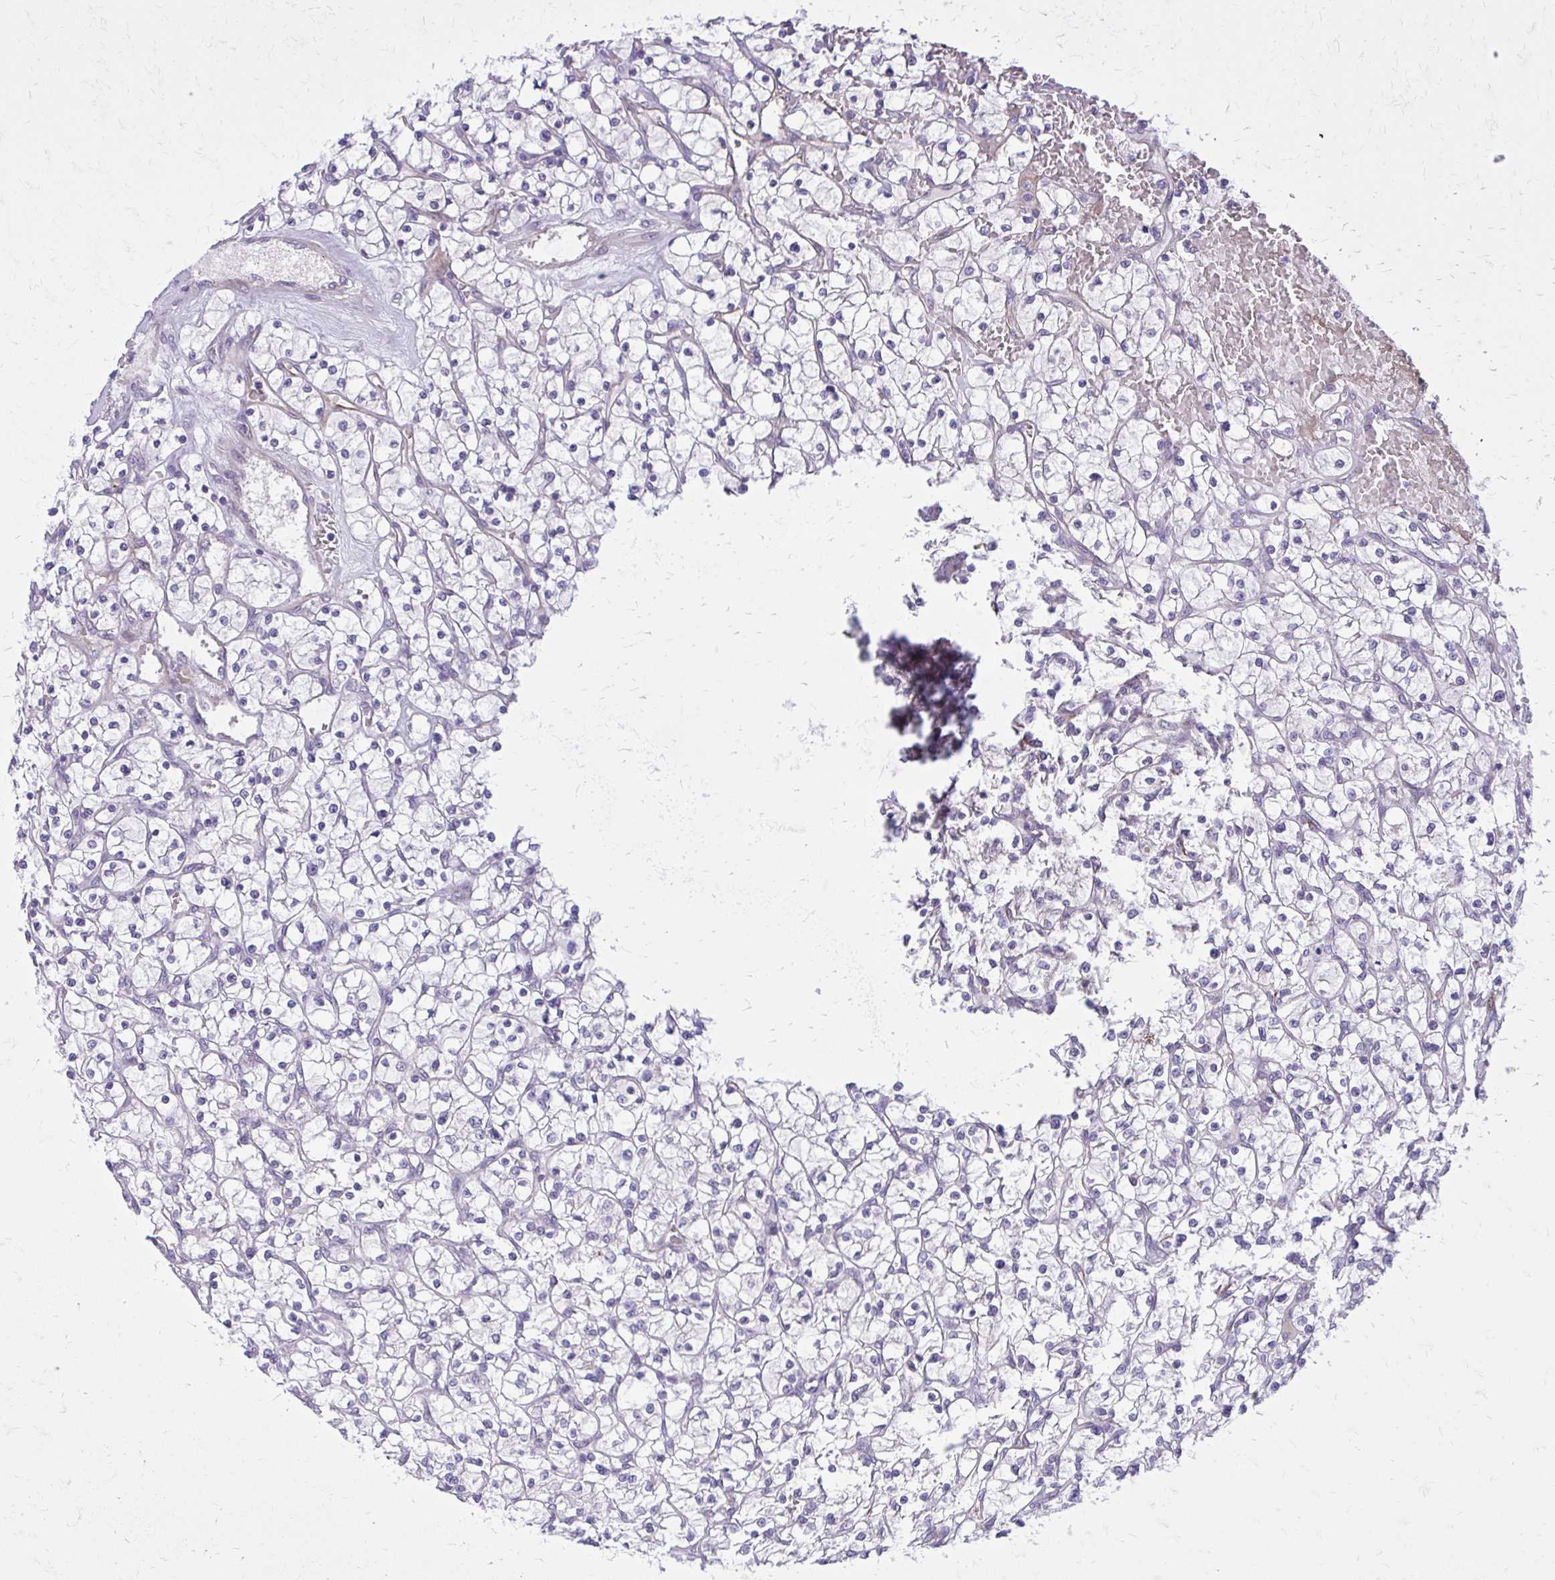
{"staining": {"intensity": "negative", "quantity": "none", "location": "none"}, "tissue": "renal cancer", "cell_type": "Tumor cells", "image_type": "cancer", "snomed": [{"axis": "morphology", "description": "Adenocarcinoma, NOS"}, {"axis": "topography", "description": "Kidney"}], "caption": "Protein analysis of renal cancer (adenocarcinoma) demonstrates no significant expression in tumor cells.", "gene": "BEND5", "patient": {"sex": "female", "age": 64}}